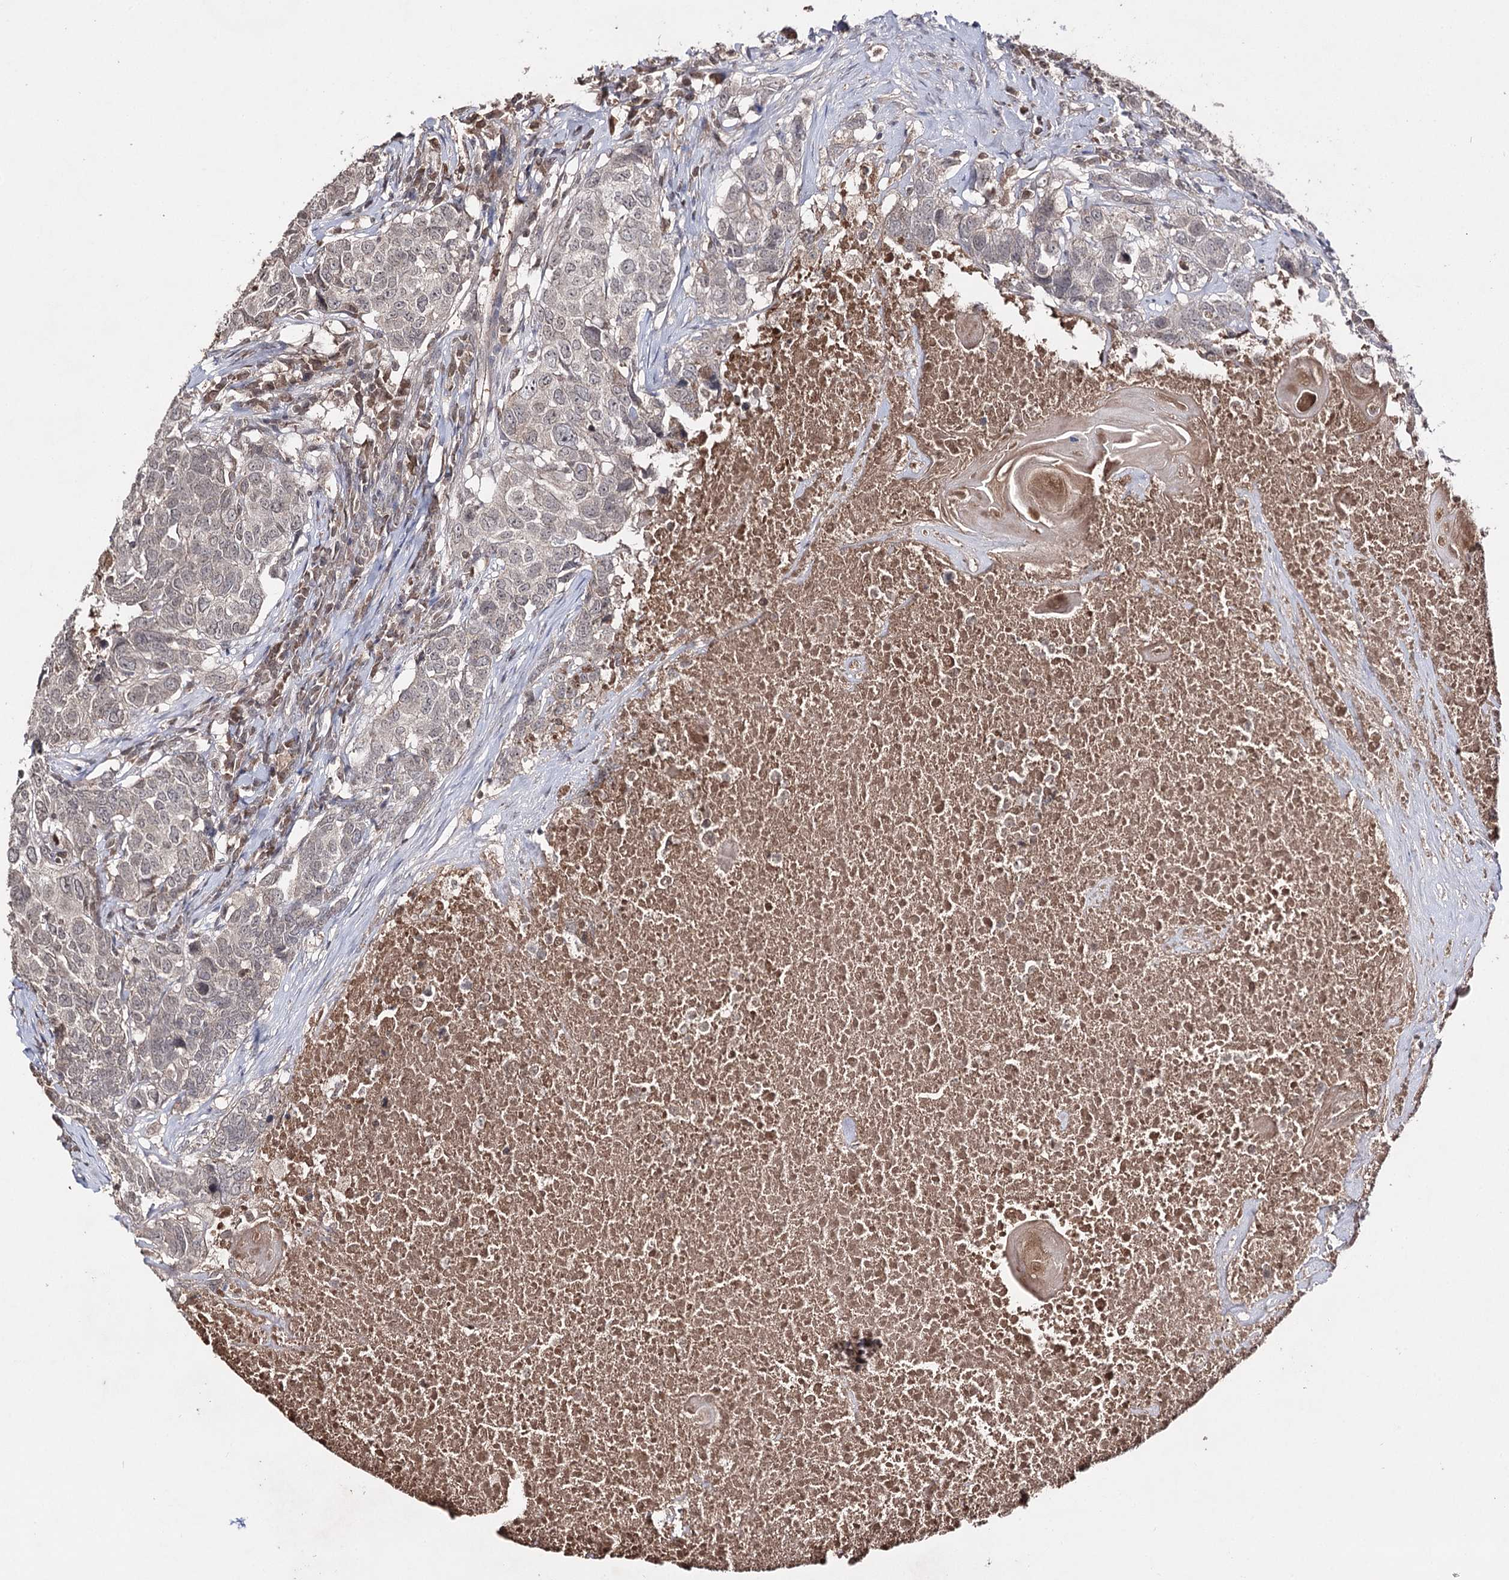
{"staining": {"intensity": "negative", "quantity": "none", "location": "none"}, "tissue": "head and neck cancer", "cell_type": "Tumor cells", "image_type": "cancer", "snomed": [{"axis": "morphology", "description": "Squamous cell carcinoma, NOS"}, {"axis": "topography", "description": "Head-Neck"}], "caption": "There is no significant expression in tumor cells of head and neck squamous cell carcinoma. Brightfield microscopy of immunohistochemistry (IHC) stained with DAB (brown) and hematoxylin (blue), captured at high magnification.", "gene": "SYNGR3", "patient": {"sex": "male", "age": 66}}